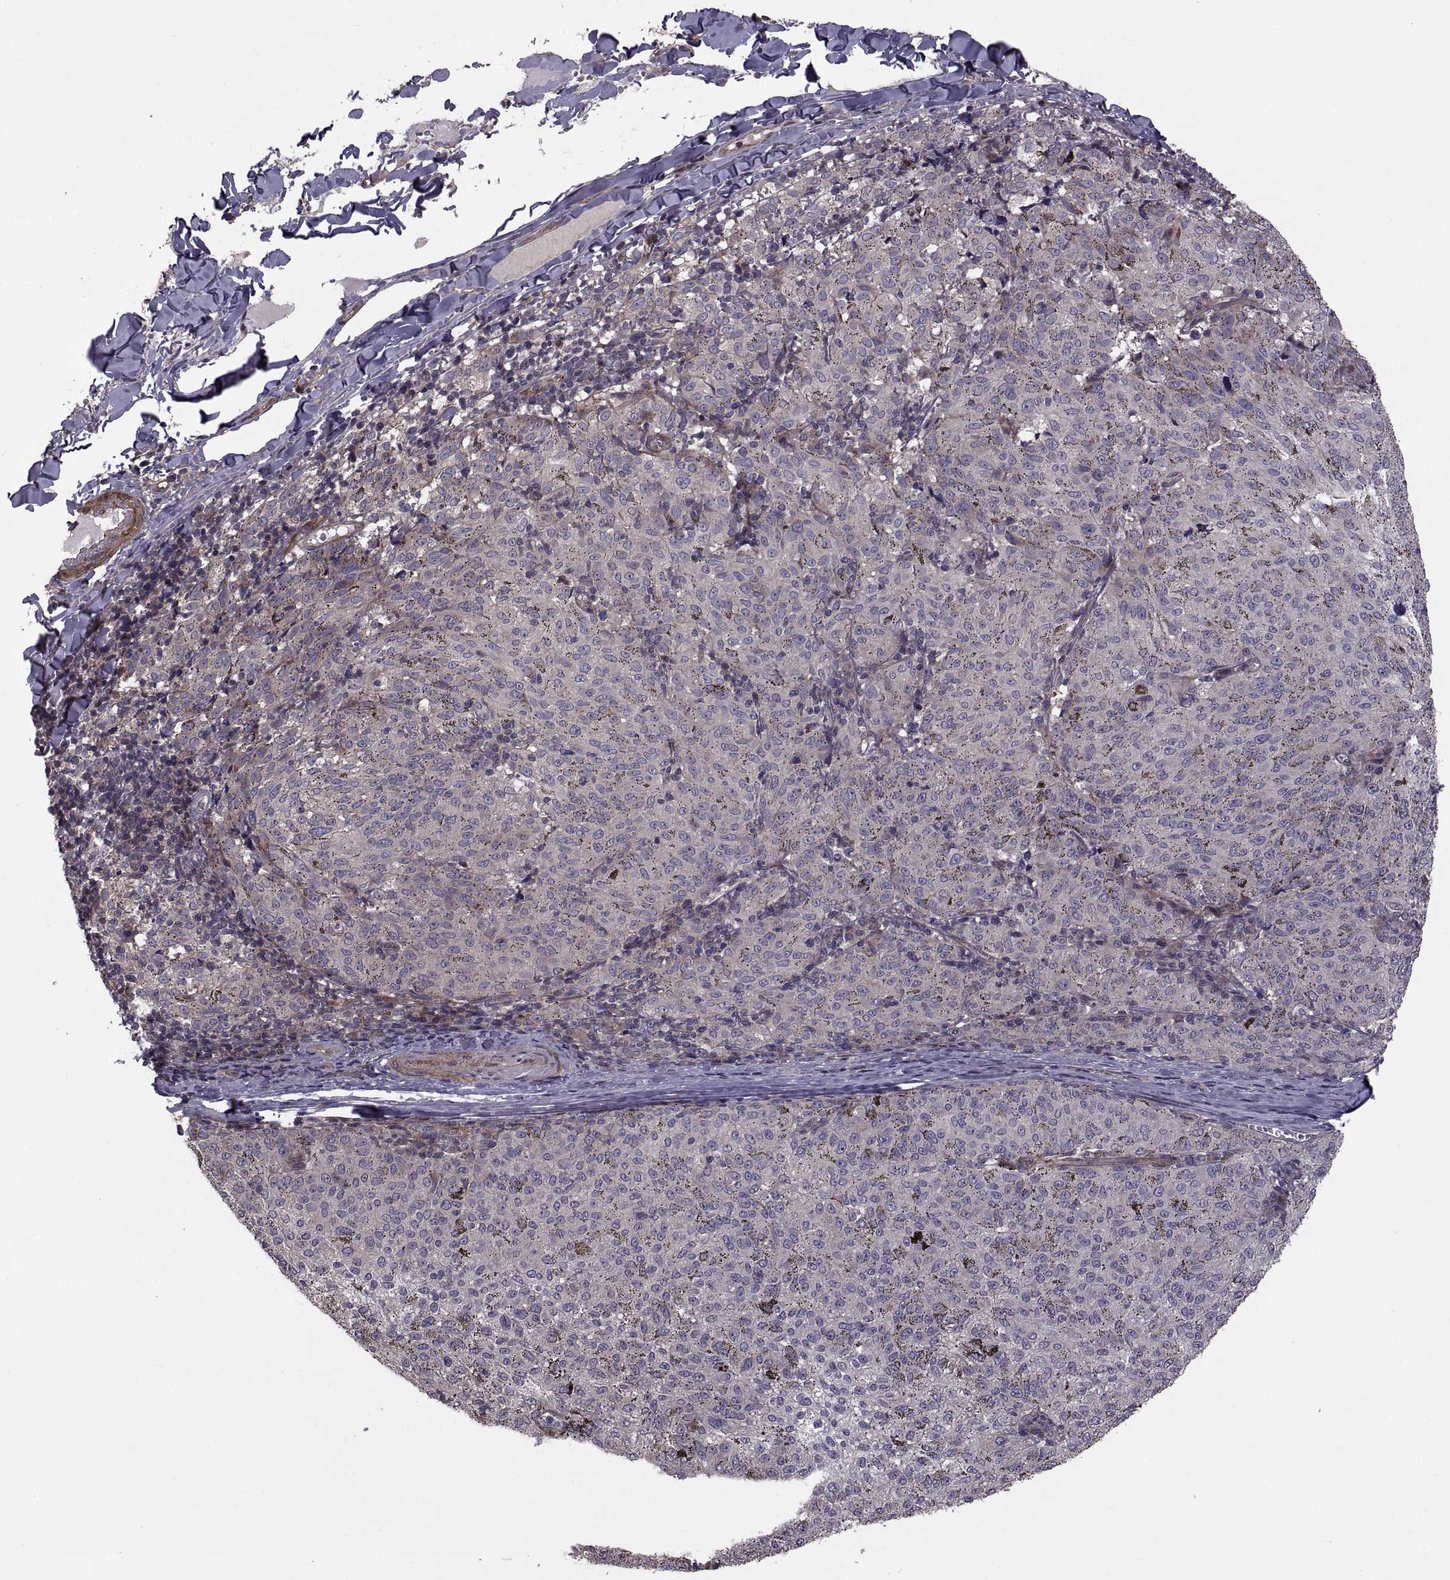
{"staining": {"intensity": "negative", "quantity": "none", "location": "none"}, "tissue": "melanoma", "cell_type": "Tumor cells", "image_type": "cancer", "snomed": [{"axis": "morphology", "description": "Malignant melanoma, NOS"}, {"axis": "topography", "description": "Skin"}], "caption": "An IHC image of melanoma is shown. There is no staining in tumor cells of melanoma. The staining was performed using DAB to visualize the protein expression in brown, while the nuclei were stained in blue with hematoxylin (Magnification: 20x).", "gene": "PMM2", "patient": {"sex": "female", "age": 72}}